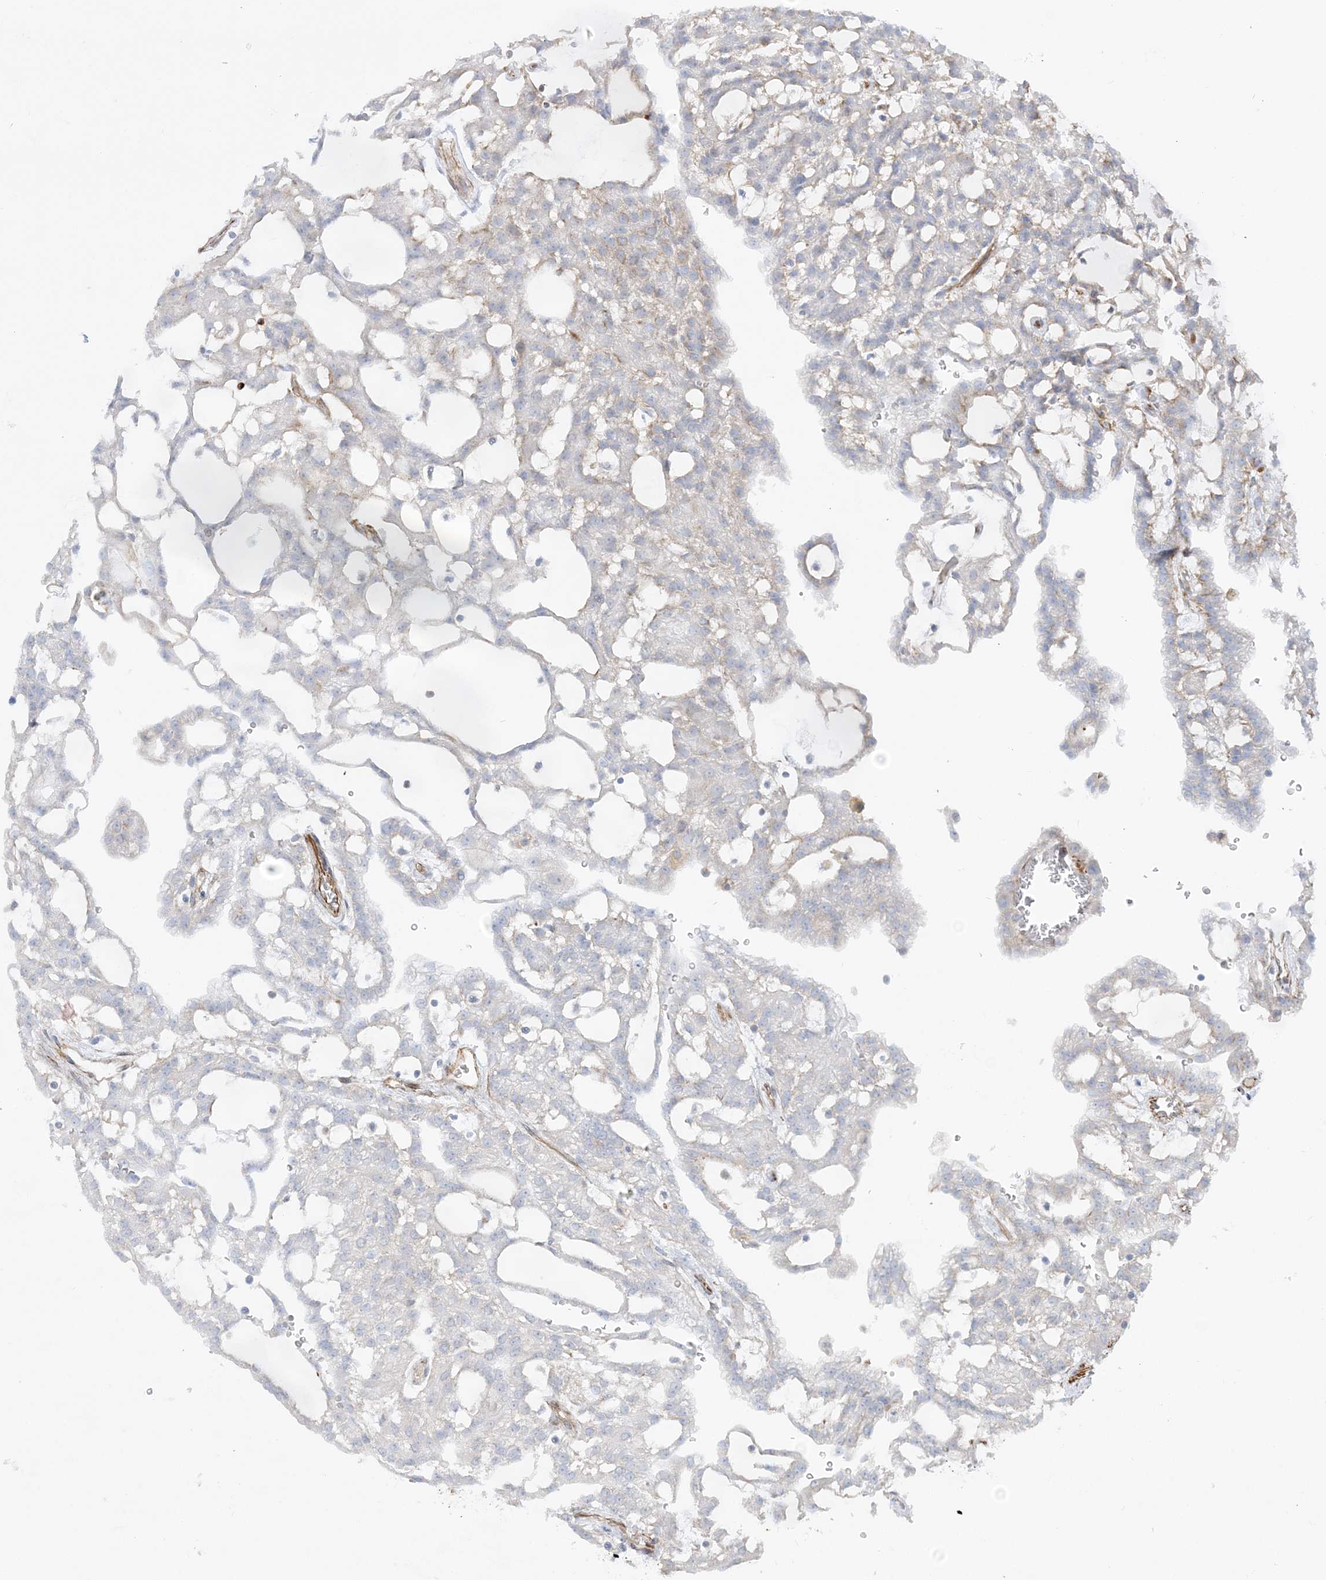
{"staining": {"intensity": "negative", "quantity": "none", "location": "none"}, "tissue": "renal cancer", "cell_type": "Tumor cells", "image_type": "cancer", "snomed": [{"axis": "morphology", "description": "Adenocarcinoma, NOS"}, {"axis": "topography", "description": "Kidney"}], "caption": "This is an immunohistochemistry photomicrograph of renal adenocarcinoma. There is no staining in tumor cells.", "gene": "SCLT1", "patient": {"sex": "male", "age": 63}}